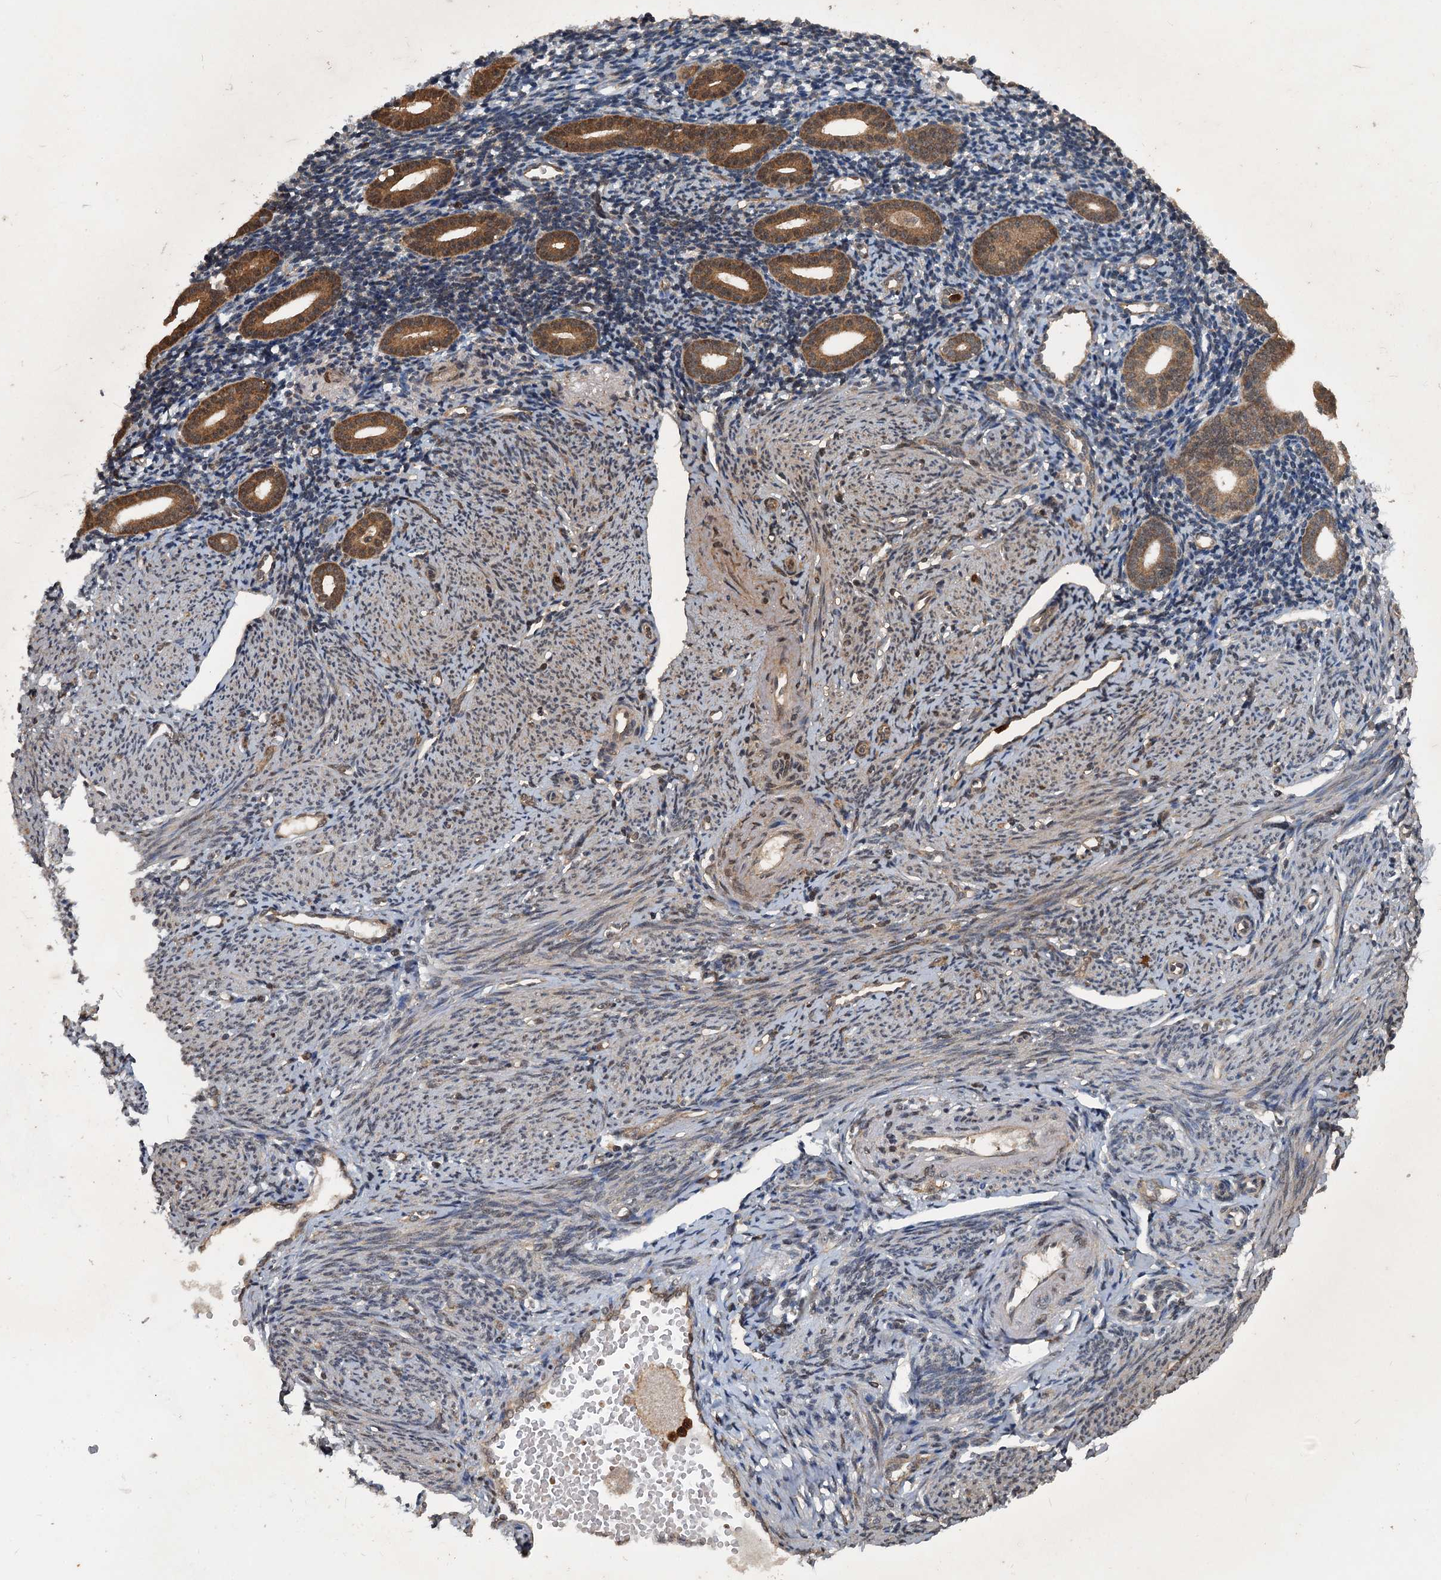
{"staining": {"intensity": "weak", "quantity": "<25%", "location": "cytoplasmic/membranous"}, "tissue": "endometrium", "cell_type": "Cells in endometrial stroma", "image_type": "normal", "snomed": [{"axis": "morphology", "description": "Normal tissue, NOS"}, {"axis": "topography", "description": "Endometrium"}], "caption": "The image displays no significant positivity in cells in endometrial stroma of endometrium. (DAB (3,3'-diaminobenzidine) IHC, high magnification).", "gene": "GPI", "patient": {"sex": "female", "age": 56}}